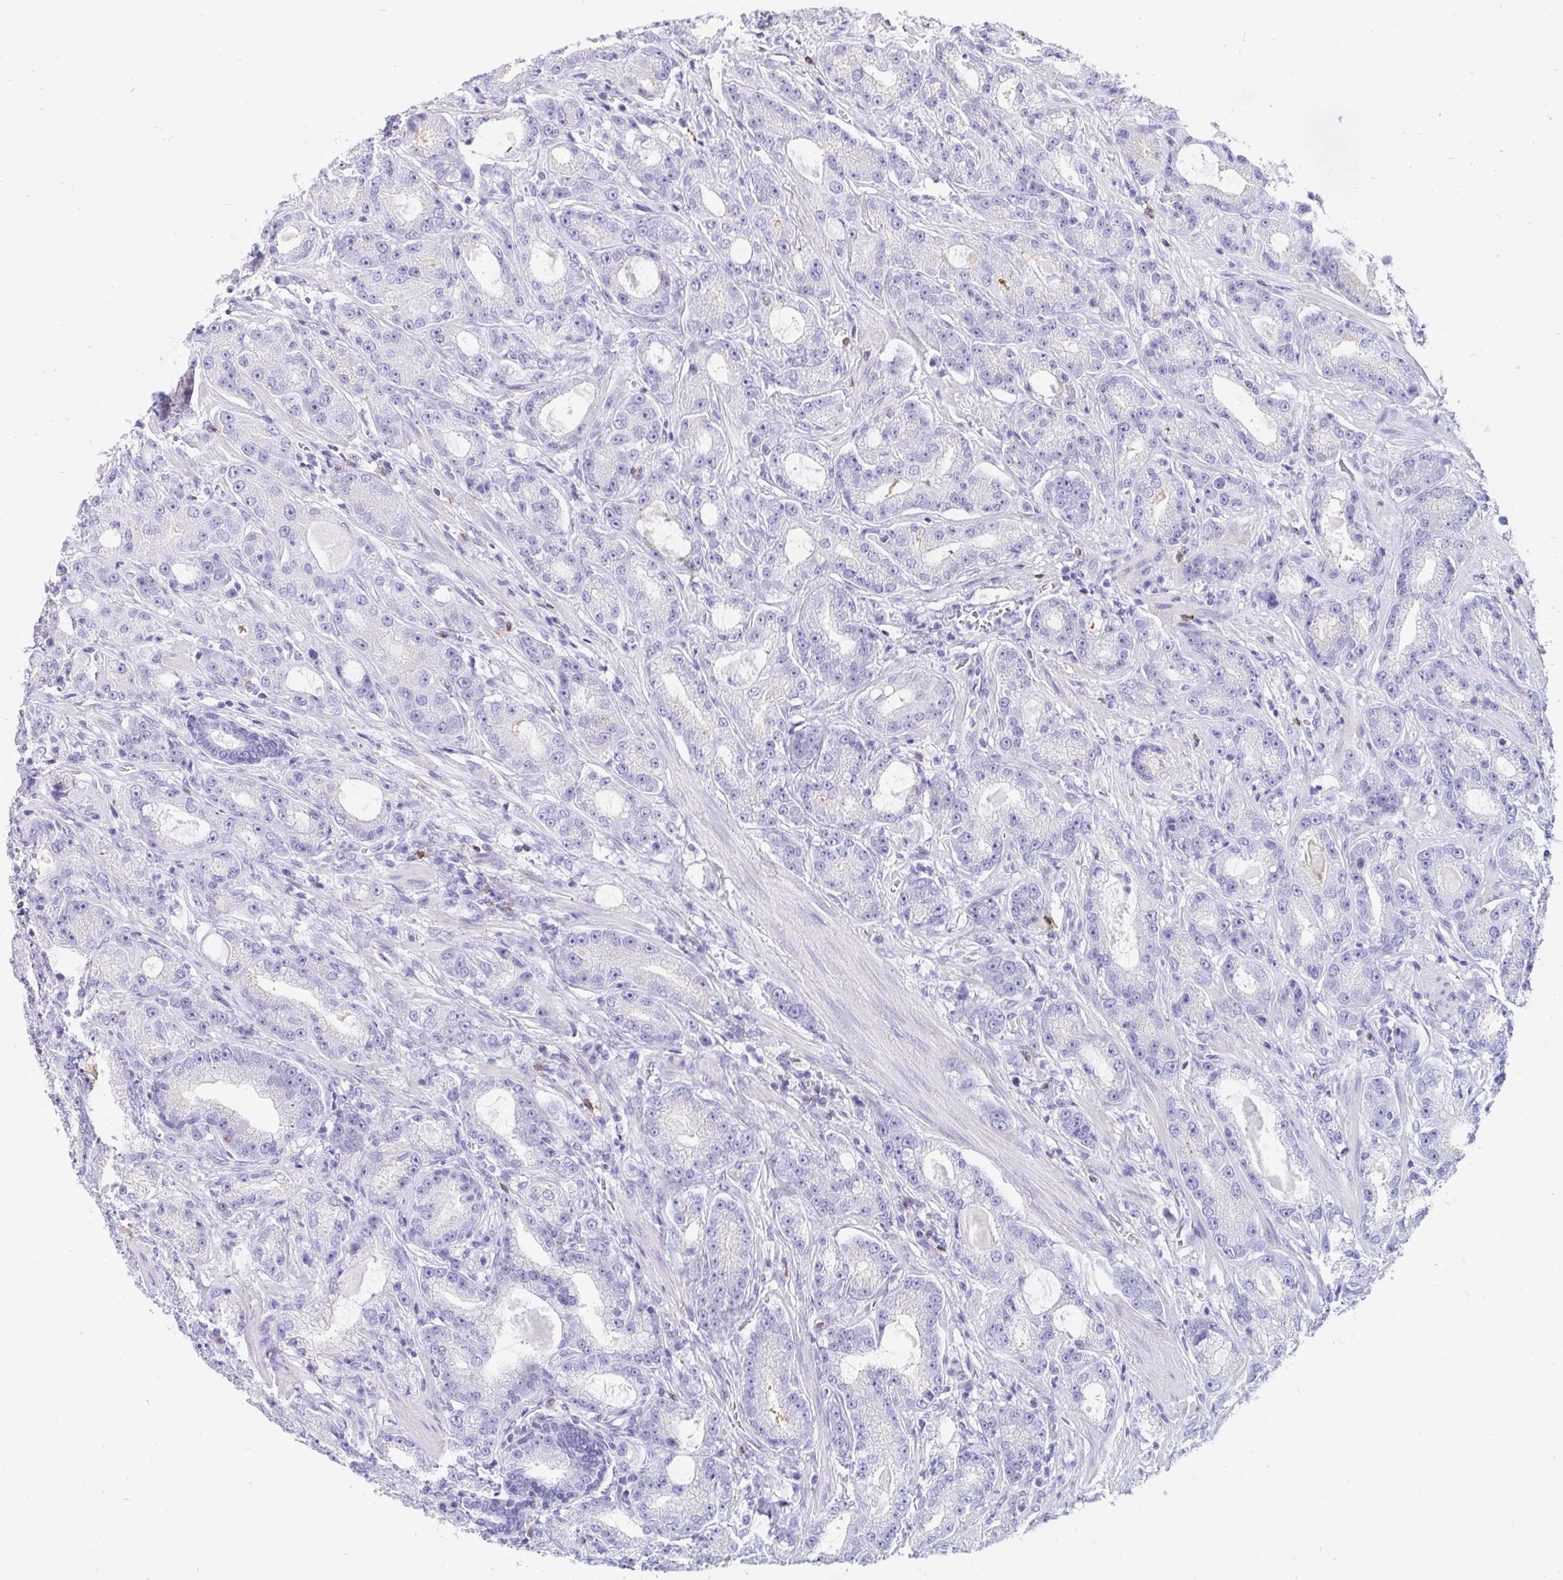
{"staining": {"intensity": "negative", "quantity": "none", "location": "none"}, "tissue": "prostate cancer", "cell_type": "Tumor cells", "image_type": "cancer", "snomed": [{"axis": "morphology", "description": "Adenocarcinoma, High grade"}, {"axis": "topography", "description": "Prostate"}], "caption": "A micrograph of human prostate adenocarcinoma (high-grade) is negative for staining in tumor cells.", "gene": "CD7", "patient": {"sex": "male", "age": 65}}